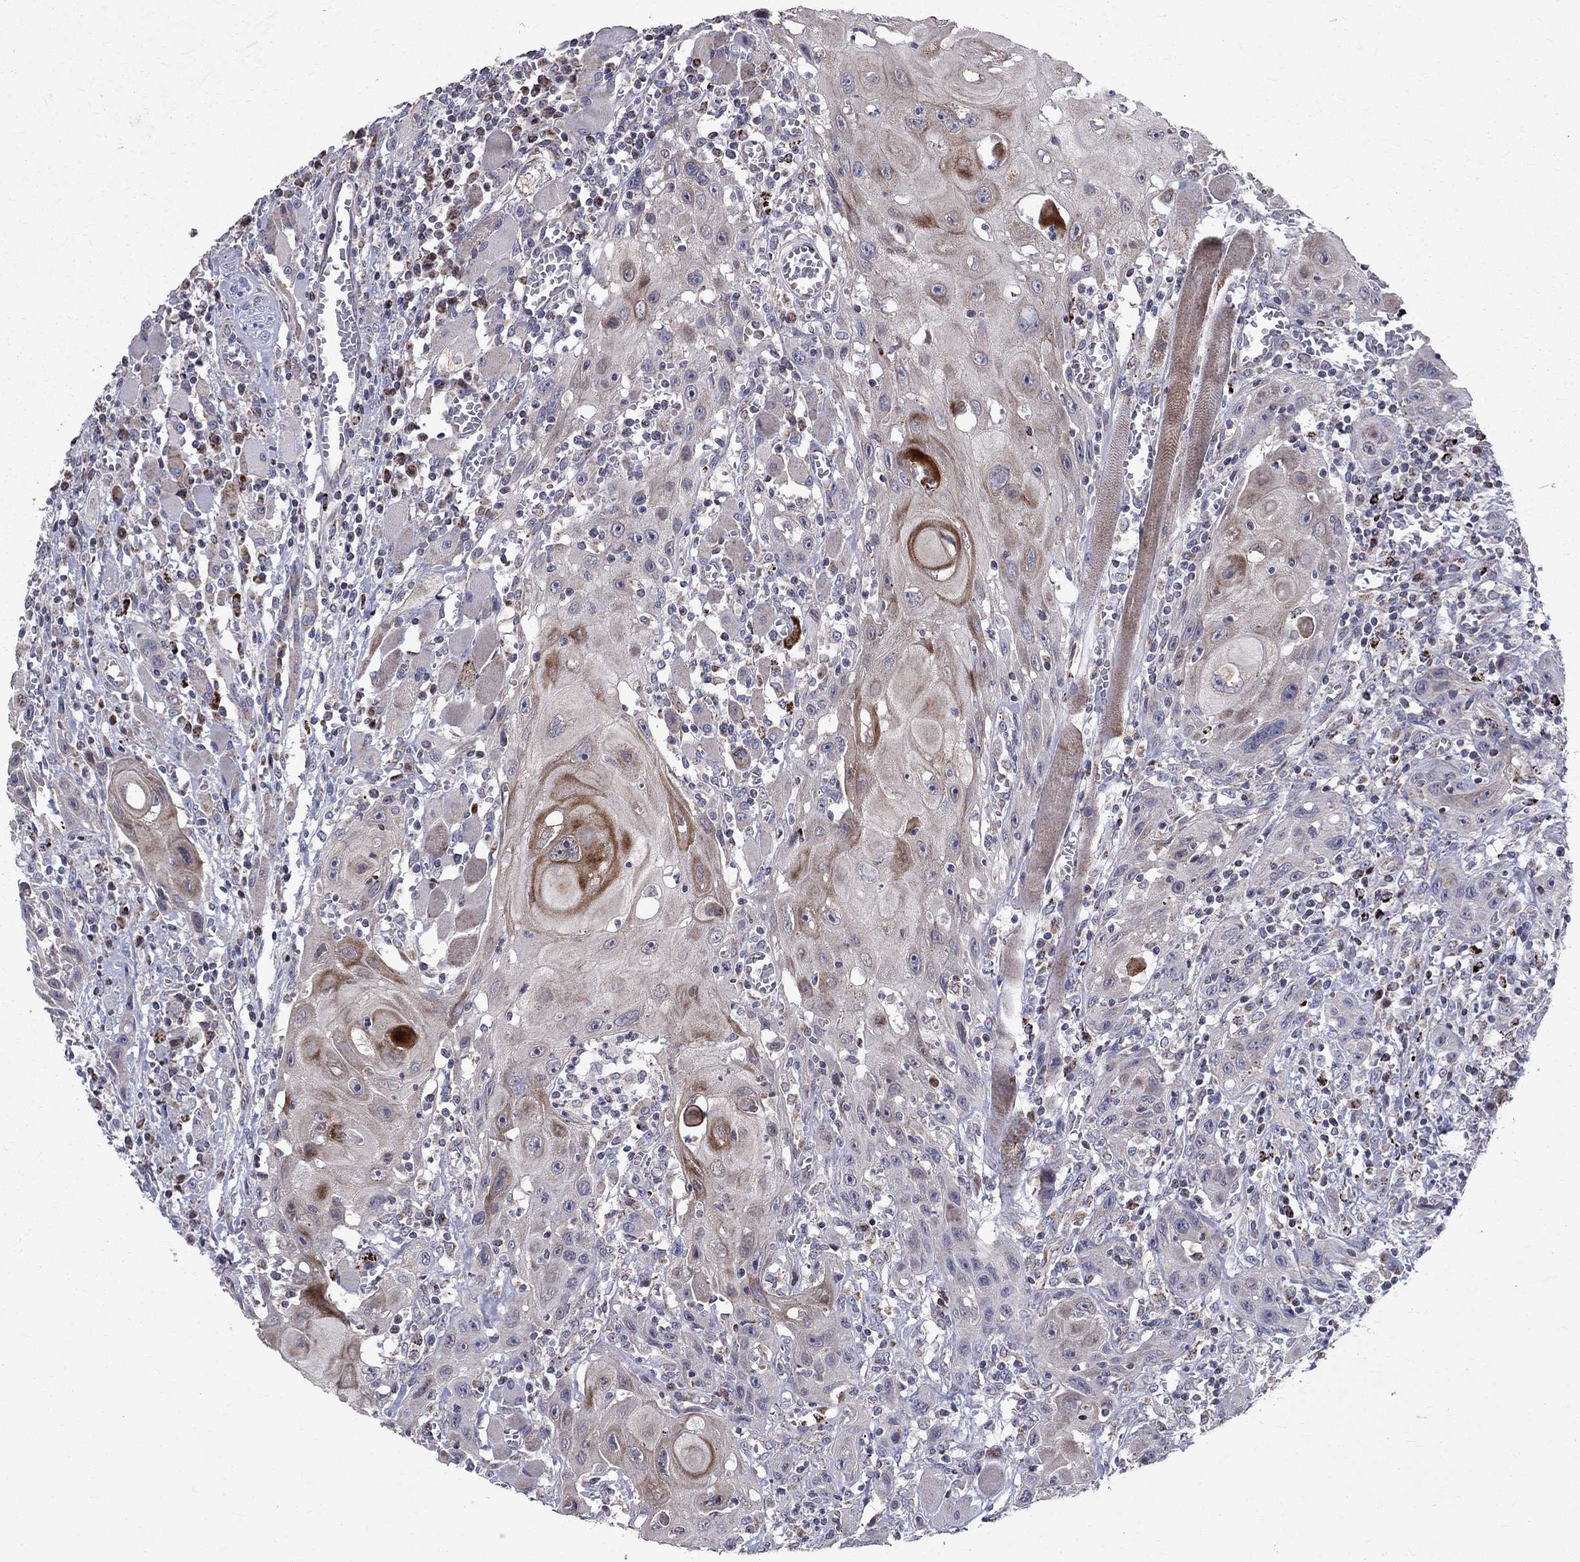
{"staining": {"intensity": "strong", "quantity": "<25%", "location": "cytoplasmic/membranous"}, "tissue": "head and neck cancer", "cell_type": "Tumor cells", "image_type": "cancer", "snomed": [{"axis": "morphology", "description": "Normal tissue, NOS"}, {"axis": "morphology", "description": "Squamous cell carcinoma, NOS"}, {"axis": "topography", "description": "Oral tissue"}, {"axis": "topography", "description": "Head-Neck"}], "caption": "IHC of human head and neck squamous cell carcinoma demonstrates medium levels of strong cytoplasmic/membranous expression in about <25% of tumor cells. (Stains: DAB in brown, nuclei in blue, Microscopy: brightfield microscopy at high magnification).", "gene": "SLC4A10", "patient": {"sex": "male", "age": 71}}